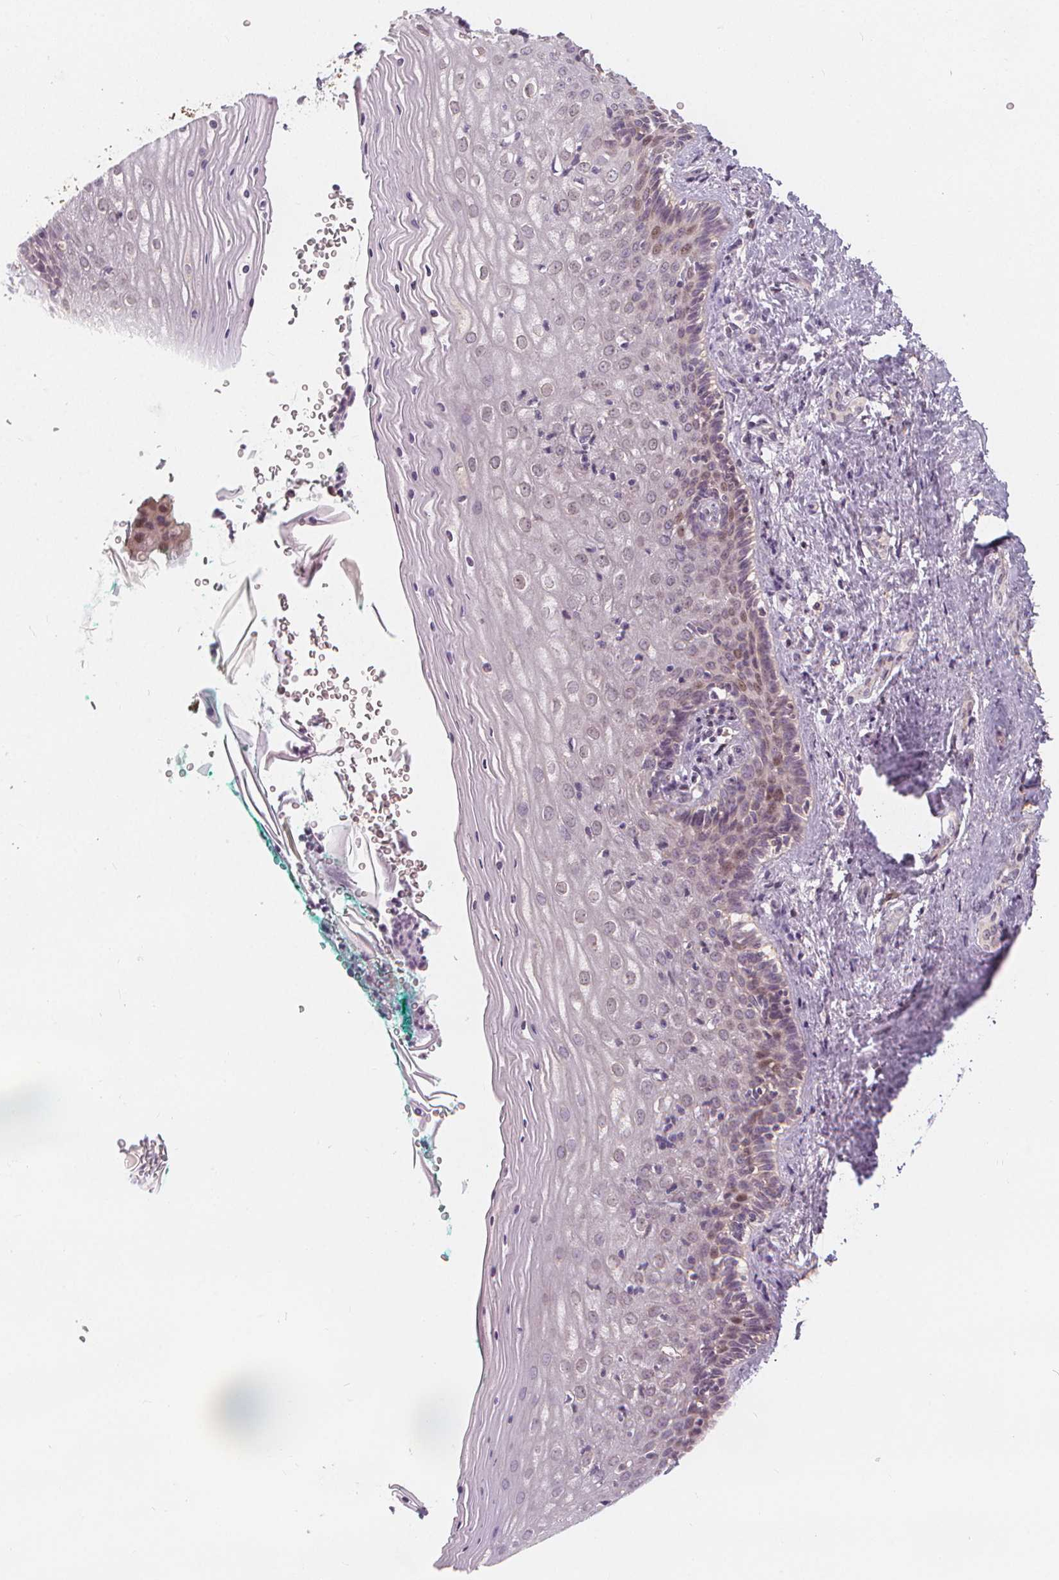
{"staining": {"intensity": "weak", "quantity": "<25%", "location": "nuclear"}, "tissue": "vagina", "cell_type": "Squamous epithelial cells", "image_type": "normal", "snomed": [{"axis": "morphology", "description": "Normal tissue, NOS"}, {"axis": "topography", "description": "Vagina"}], "caption": "Immunohistochemical staining of unremarkable vagina exhibits no significant positivity in squamous epithelial cells.", "gene": "TIPIN", "patient": {"sex": "female", "age": 45}}